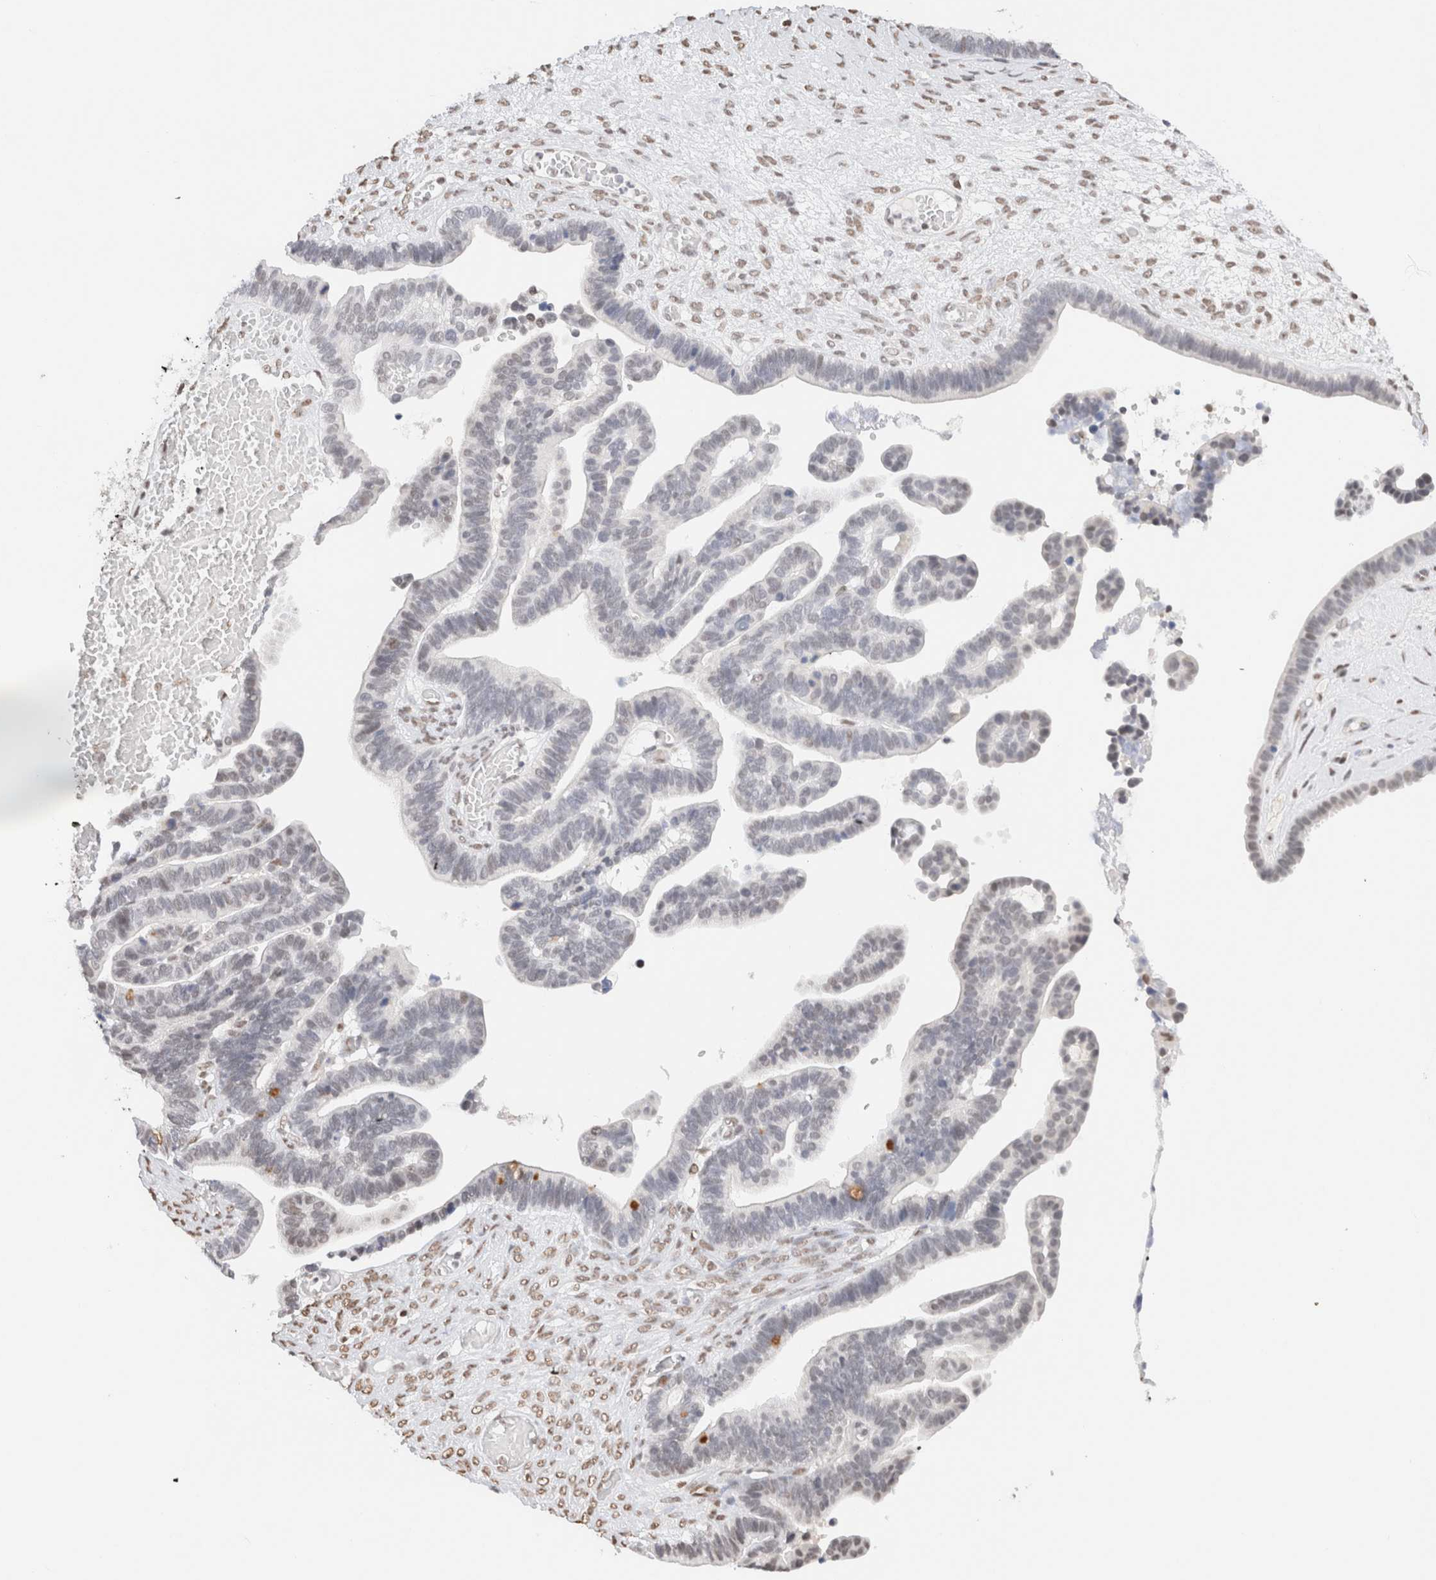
{"staining": {"intensity": "weak", "quantity": "<25%", "location": "nuclear"}, "tissue": "ovarian cancer", "cell_type": "Tumor cells", "image_type": "cancer", "snomed": [{"axis": "morphology", "description": "Cystadenocarcinoma, serous, NOS"}, {"axis": "topography", "description": "Ovary"}], "caption": "Immunohistochemistry (IHC) of serous cystadenocarcinoma (ovarian) reveals no positivity in tumor cells.", "gene": "SUPT3H", "patient": {"sex": "female", "age": 56}}